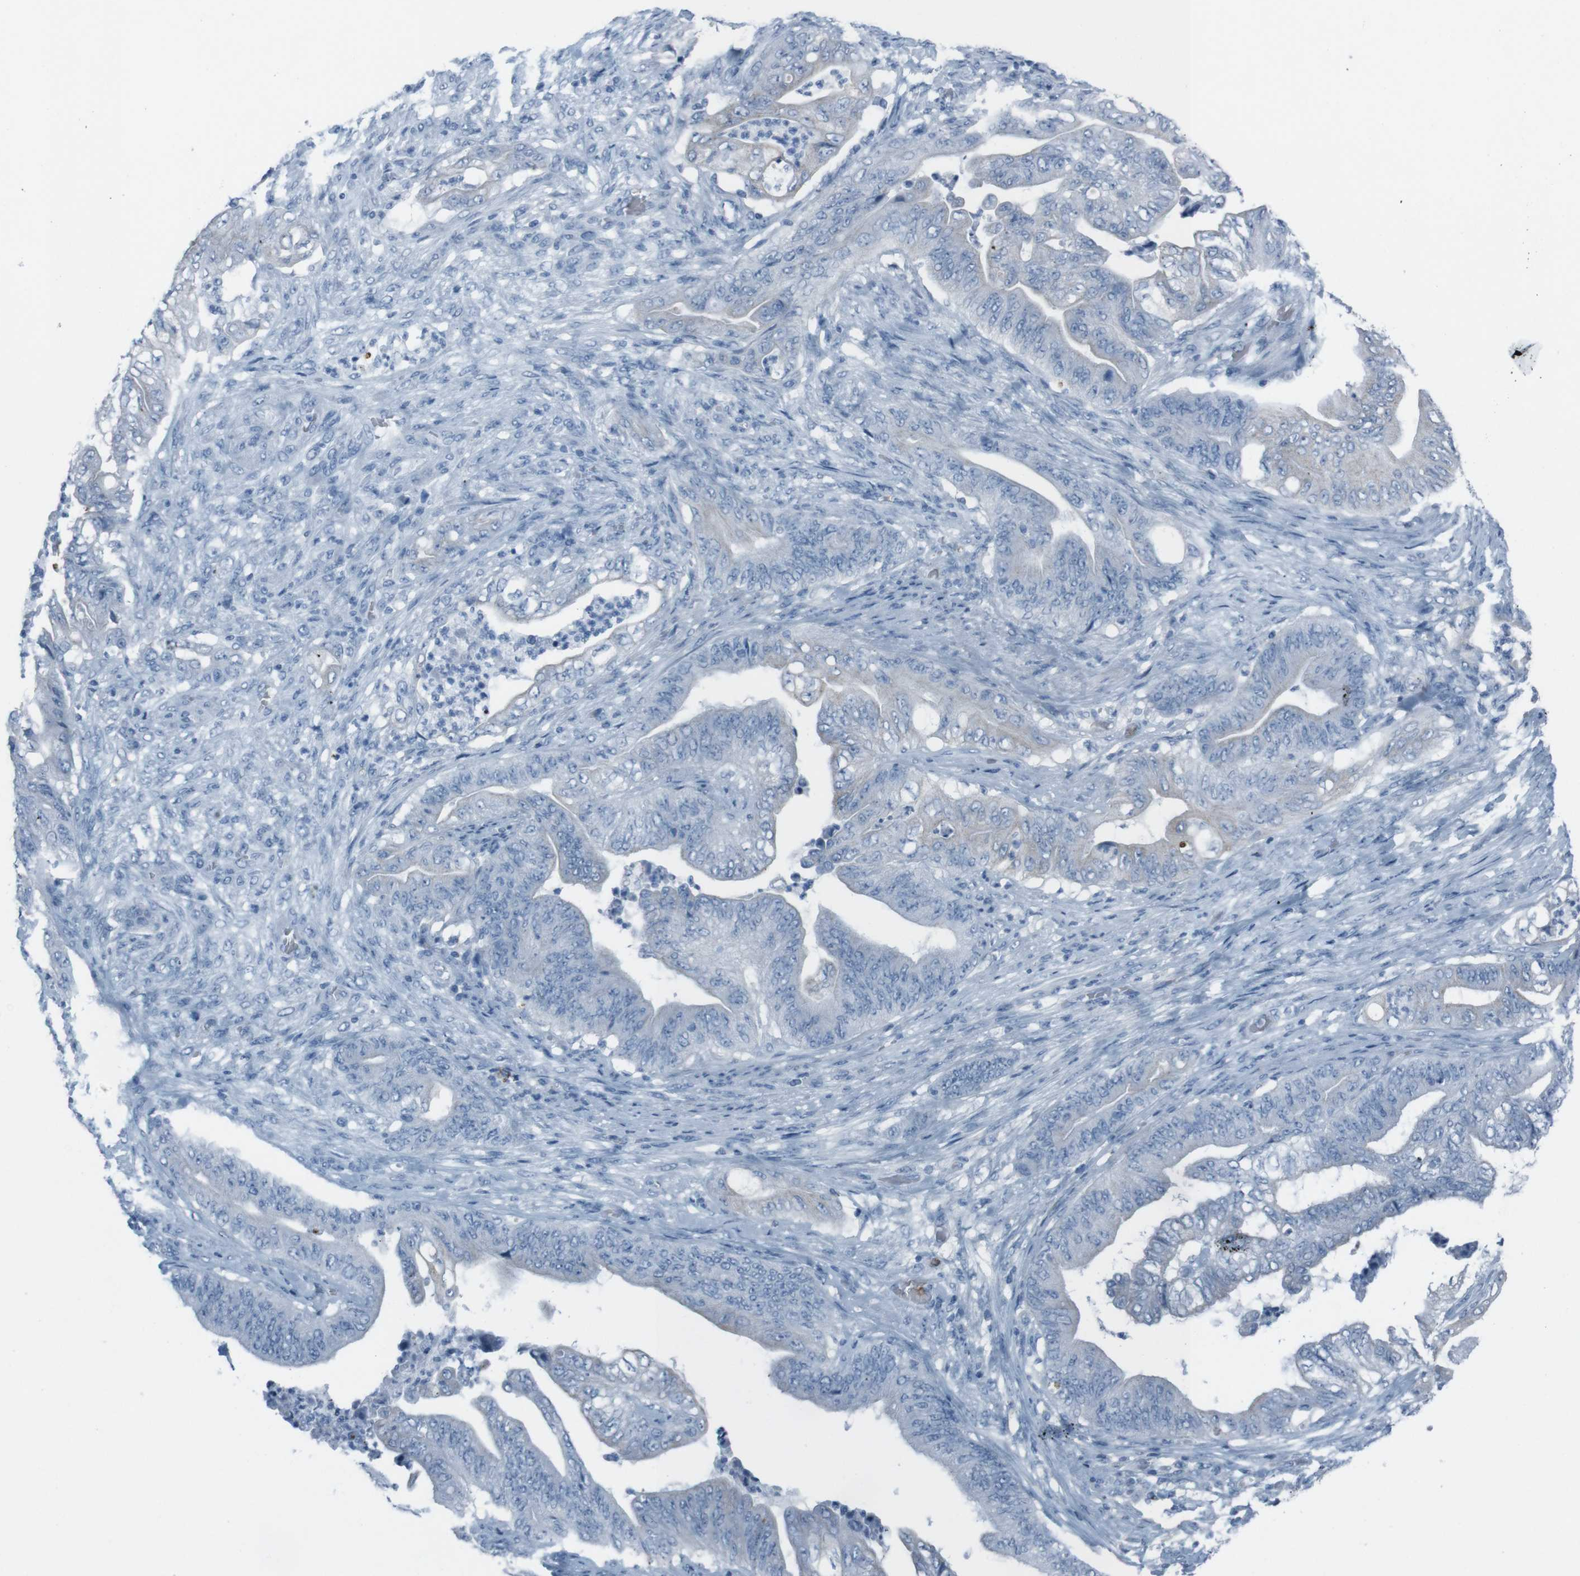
{"staining": {"intensity": "negative", "quantity": "none", "location": "none"}, "tissue": "stomach cancer", "cell_type": "Tumor cells", "image_type": "cancer", "snomed": [{"axis": "morphology", "description": "Adenocarcinoma, NOS"}, {"axis": "topography", "description": "Stomach"}], "caption": "A high-resolution photomicrograph shows immunohistochemistry staining of stomach cancer (adenocarcinoma), which displays no significant positivity in tumor cells.", "gene": "ST6GAL1", "patient": {"sex": "female", "age": 73}}